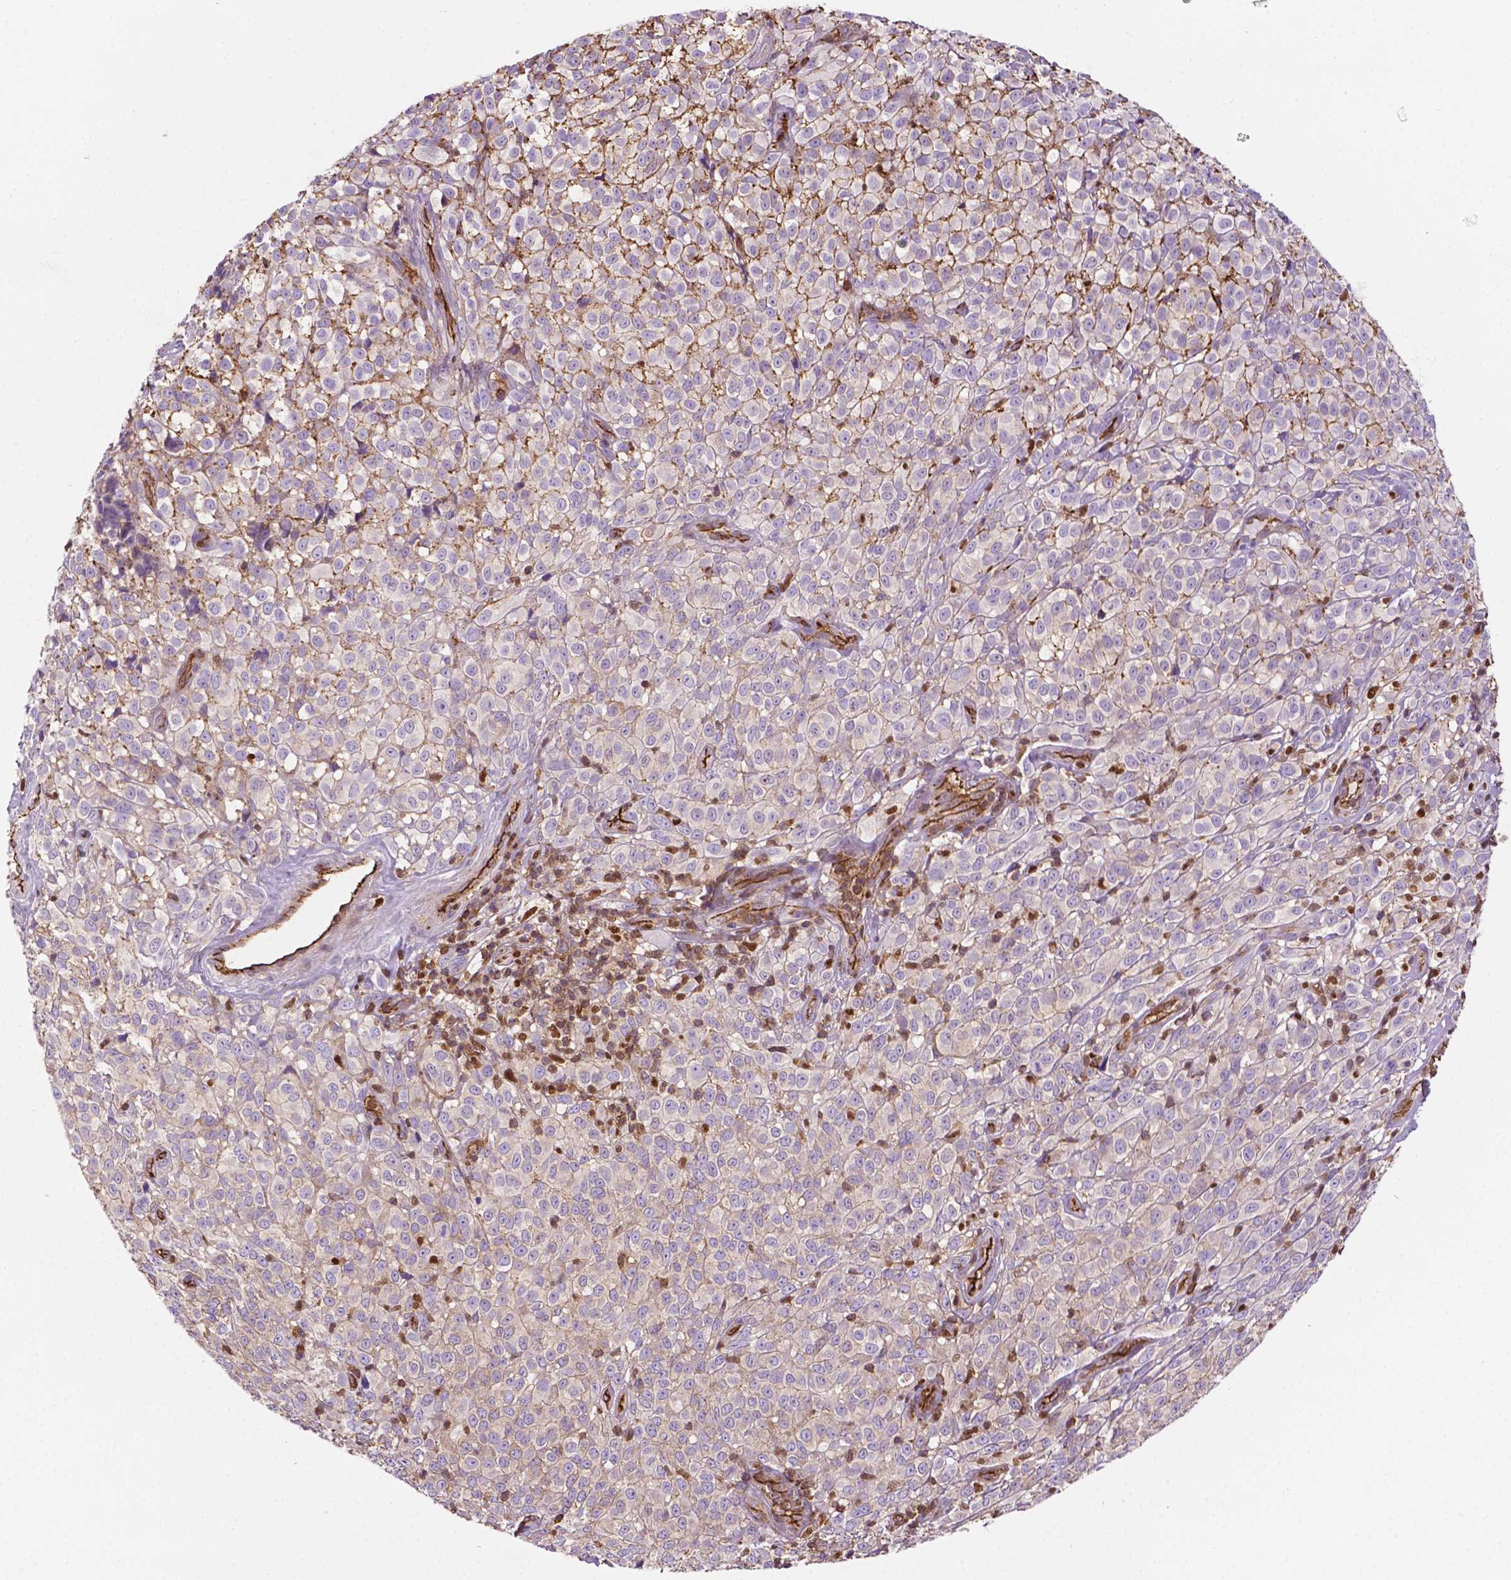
{"staining": {"intensity": "negative", "quantity": "none", "location": "none"}, "tissue": "melanoma", "cell_type": "Tumor cells", "image_type": "cancer", "snomed": [{"axis": "morphology", "description": "Malignant melanoma, NOS"}, {"axis": "topography", "description": "Skin"}], "caption": "Melanoma stained for a protein using immunohistochemistry (IHC) demonstrates no expression tumor cells.", "gene": "DCN", "patient": {"sex": "male", "age": 85}}